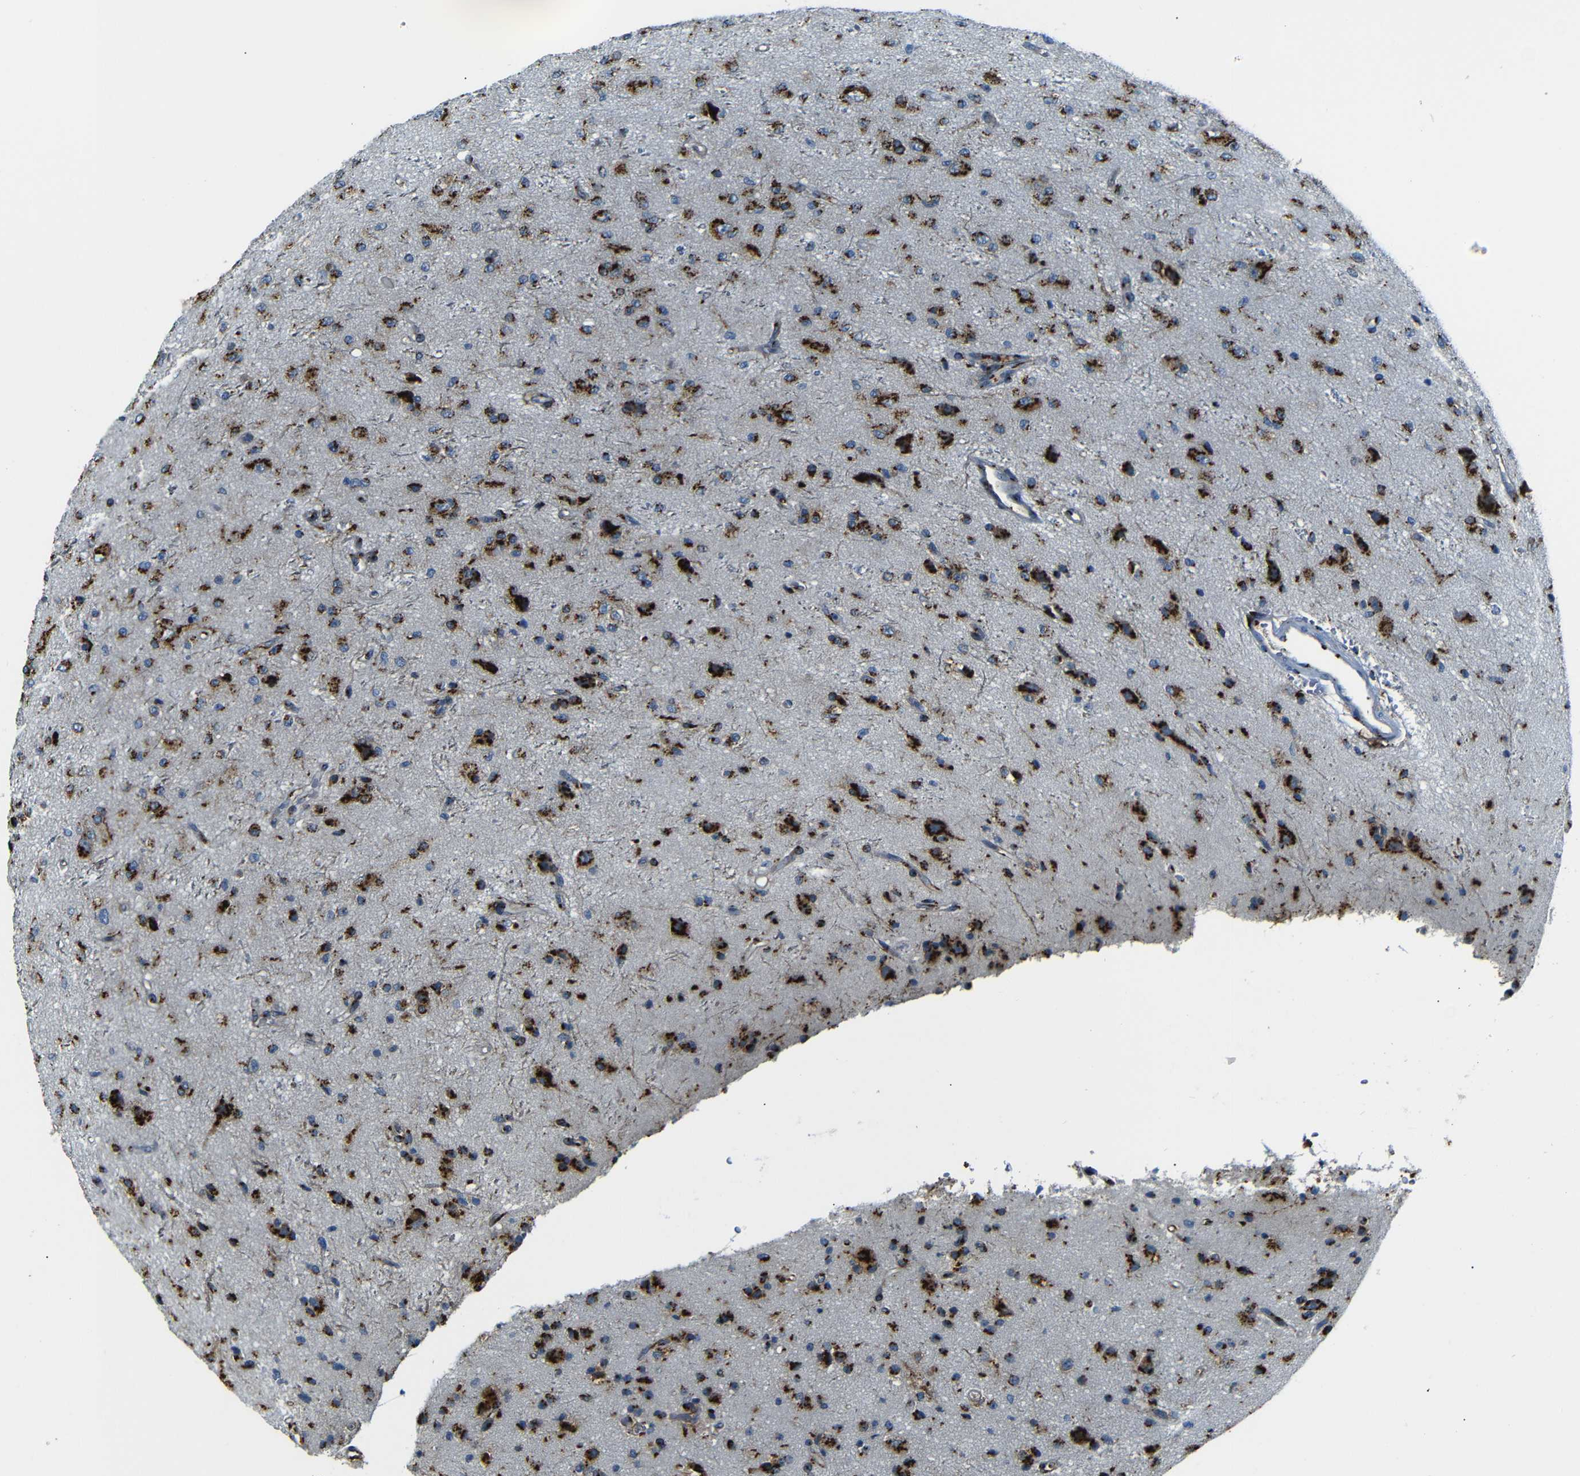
{"staining": {"intensity": "strong", "quantity": ">75%", "location": "cytoplasmic/membranous"}, "tissue": "glioma", "cell_type": "Tumor cells", "image_type": "cancer", "snomed": [{"axis": "morphology", "description": "Glioma, malignant, High grade"}, {"axis": "topography", "description": "pancreas cauda"}], "caption": "A brown stain shows strong cytoplasmic/membranous expression of a protein in glioma tumor cells.", "gene": "TGOLN2", "patient": {"sex": "male", "age": 60}}